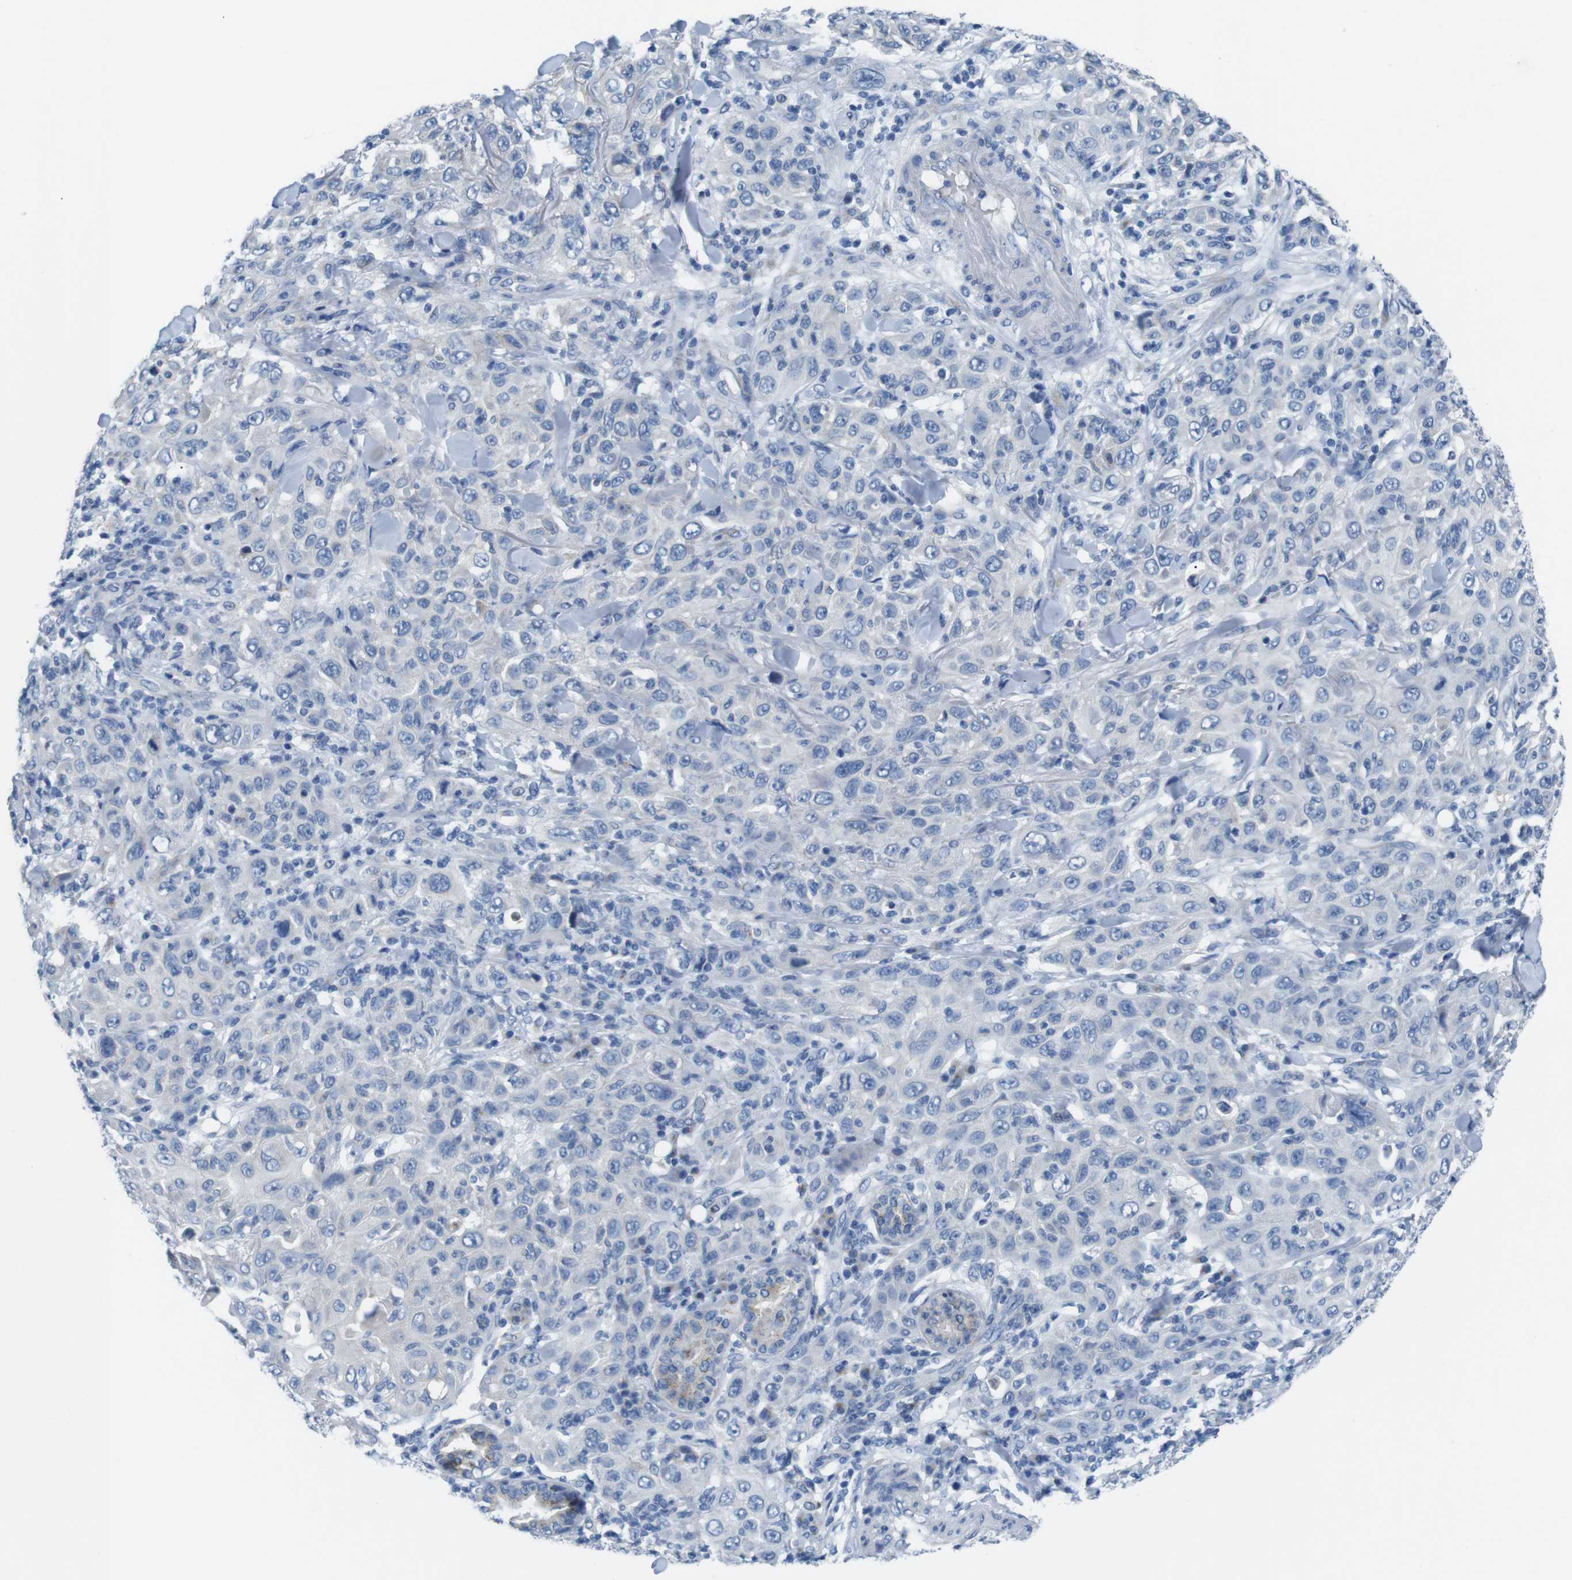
{"staining": {"intensity": "negative", "quantity": "none", "location": "none"}, "tissue": "skin cancer", "cell_type": "Tumor cells", "image_type": "cancer", "snomed": [{"axis": "morphology", "description": "Squamous cell carcinoma, NOS"}, {"axis": "topography", "description": "Skin"}], "caption": "Skin squamous cell carcinoma stained for a protein using immunohistochemistry (IHC) displays no staining tumor cells.", "gene": "GOLGA2", "patient": {"sex": "female", "age": 88}}